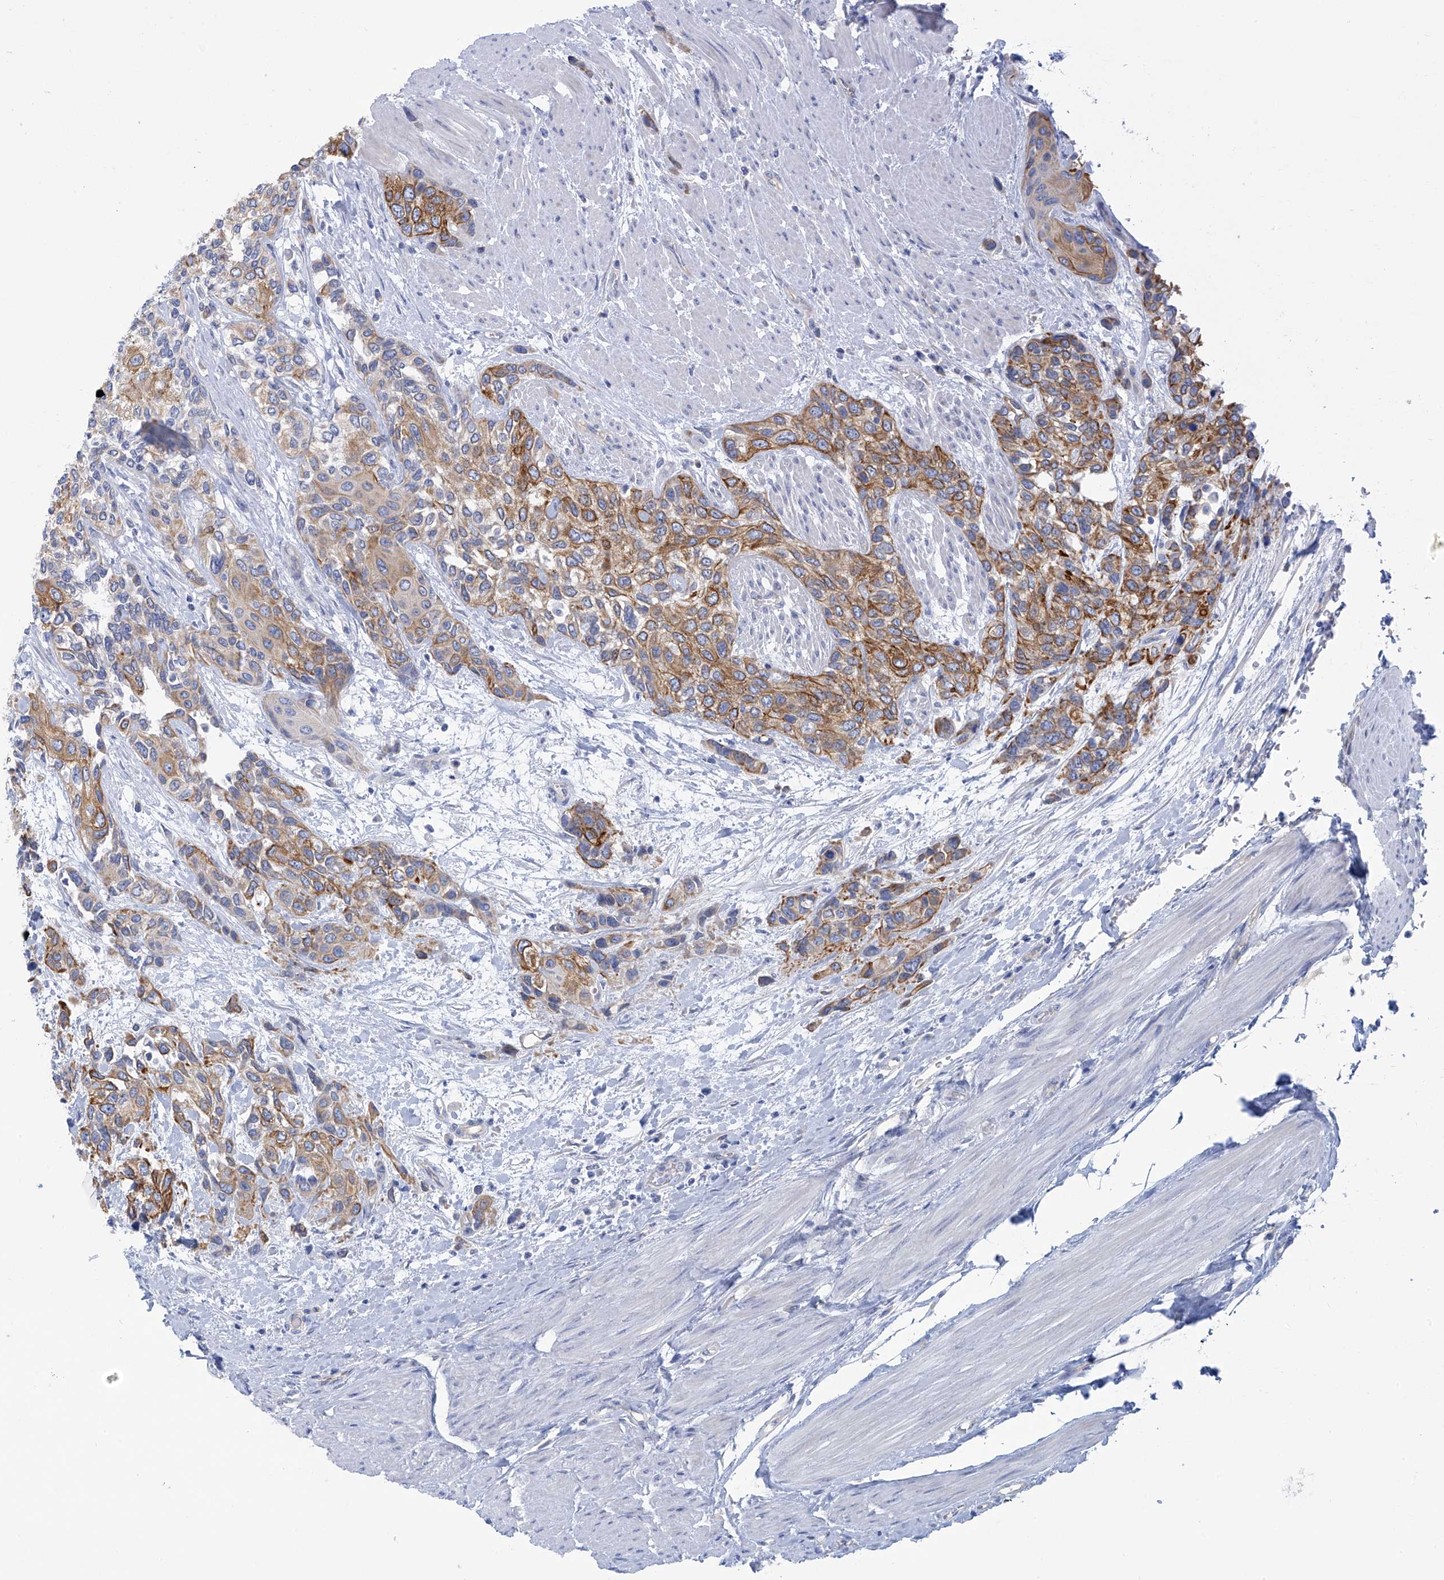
{"staining": {"intensity": "moderate", "quantity": ">75%", "location": "cytoplasmic/membranous"}, "tissue": "urothelial cancer", "cell_type": "Tumor cells", "image_type": "cancer", "snomed": [{"axis": "morphology", "description": "Normal tissue, NOS"}, {"axis": "morphology", "description": "Urothelial carcinoma, High grade"}, {"axis": "topography", "description": "Vascular tissue"}, {"axis": "topography", "description": "Urinary bladder"}], "caption": "A high-resolution photomicrograph shows immunohistochemistry (IHC) staining of high-grade urothelial carcinoma, which reveals moderate cytoplasmic/membranous expression in approximately >75% of tumor cells. Using DAB (brown) and hematoxylin (blue) stains, captured at high magnification using brightfield microscopy.", "gene": "PIK3C2B", "patient": {"sex": "female", "age": 56}}